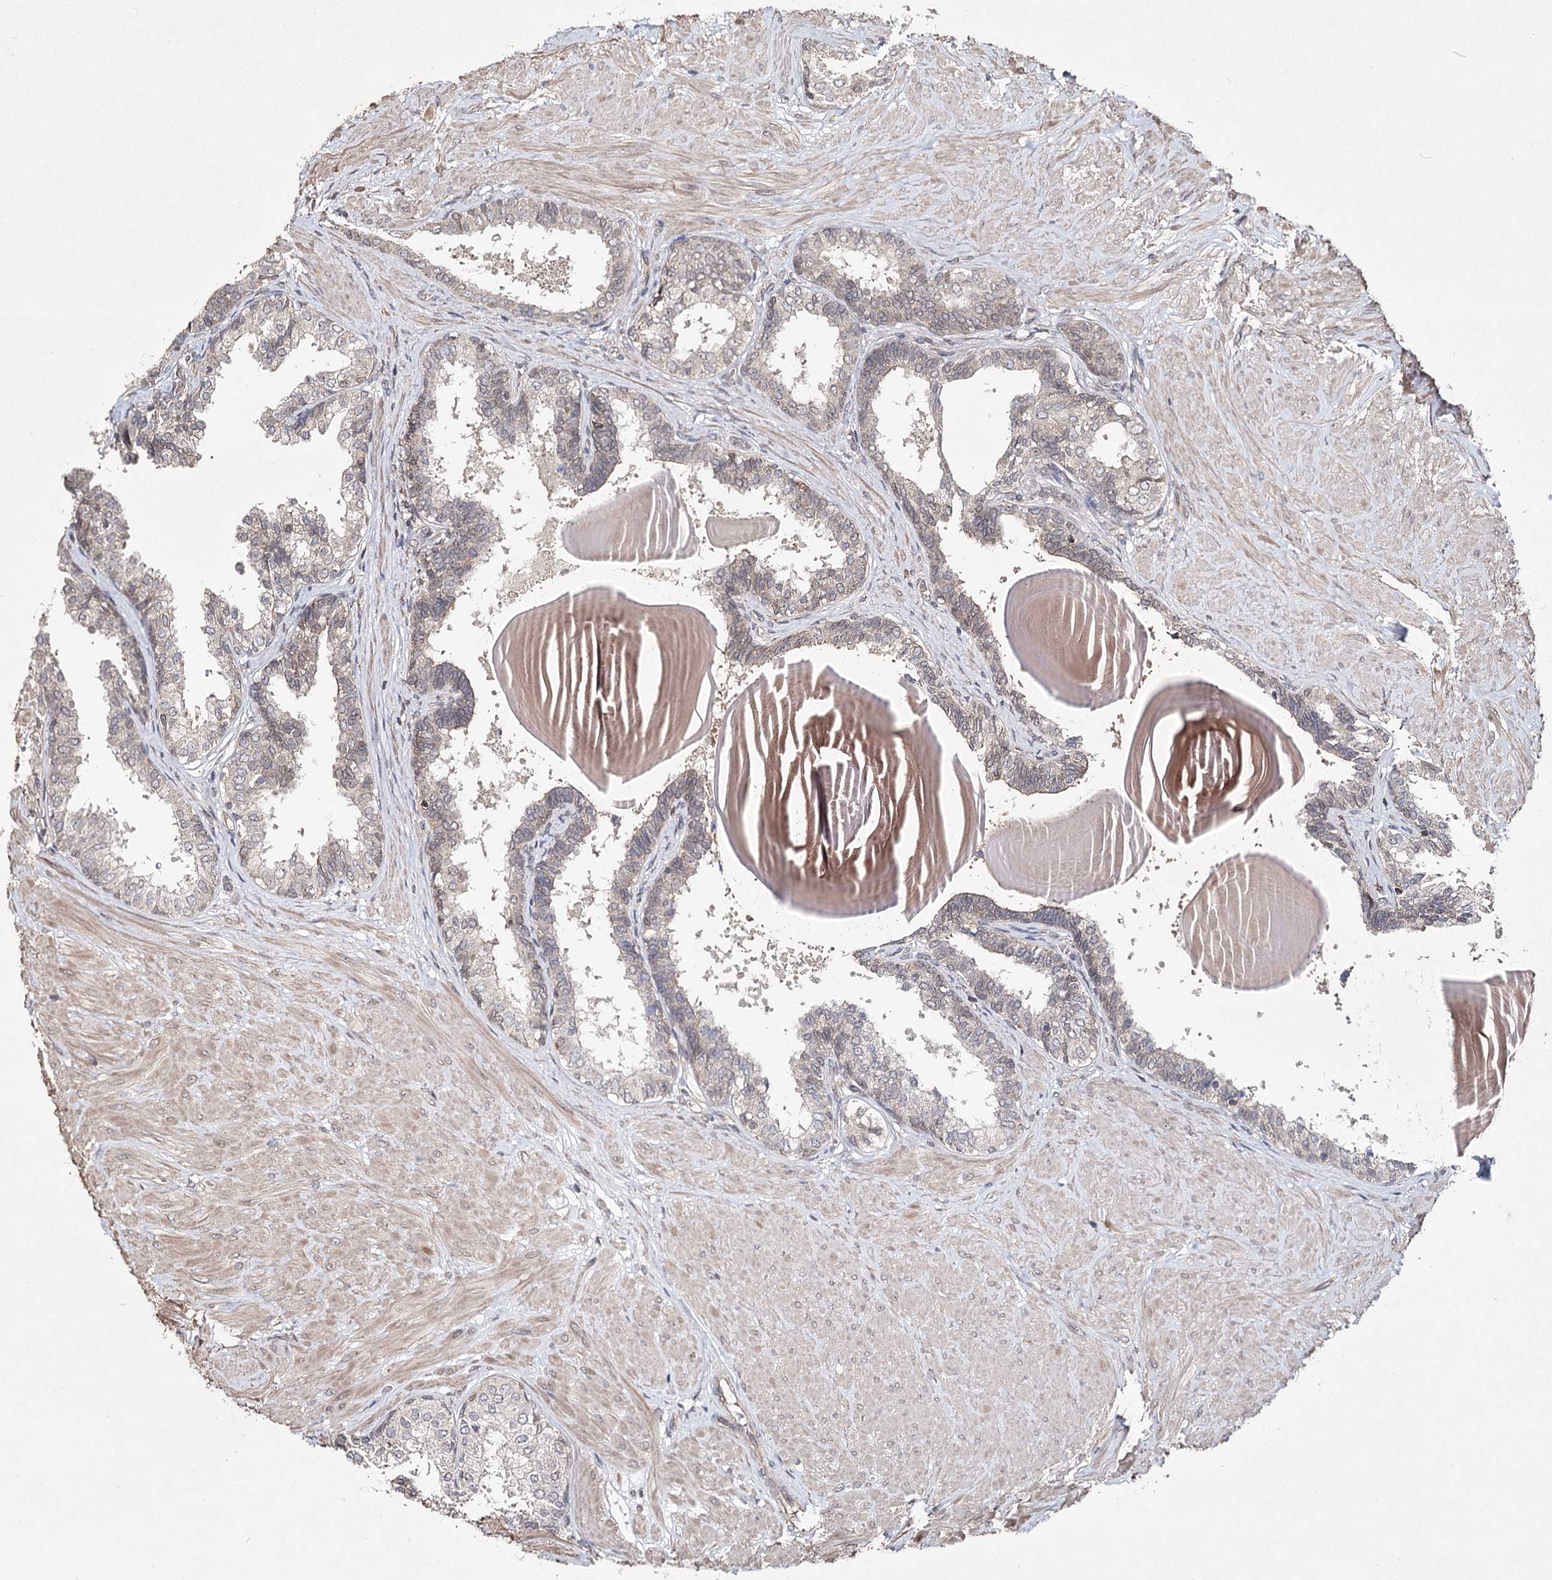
{"staining": {"intensity": "weak", "quantity": "25%-75%", "location": "cytoplasmic/membranous"}, "tissue": "prostate", "cell_type": "Glandular cells", "image_type": "normal", "snomed": [{"axis": "morphology", "description": "Normal tissue, NOS"}, {"axis": "topography", "description": "Prostate"}], "caption": "Protein staining of benign prostate shows weak cytoplasmic/membranous expression in about 25%-75% of glandular cells.", "gene": "NOPCHAP1", "patient": {"sex": "male", "age": 48}}